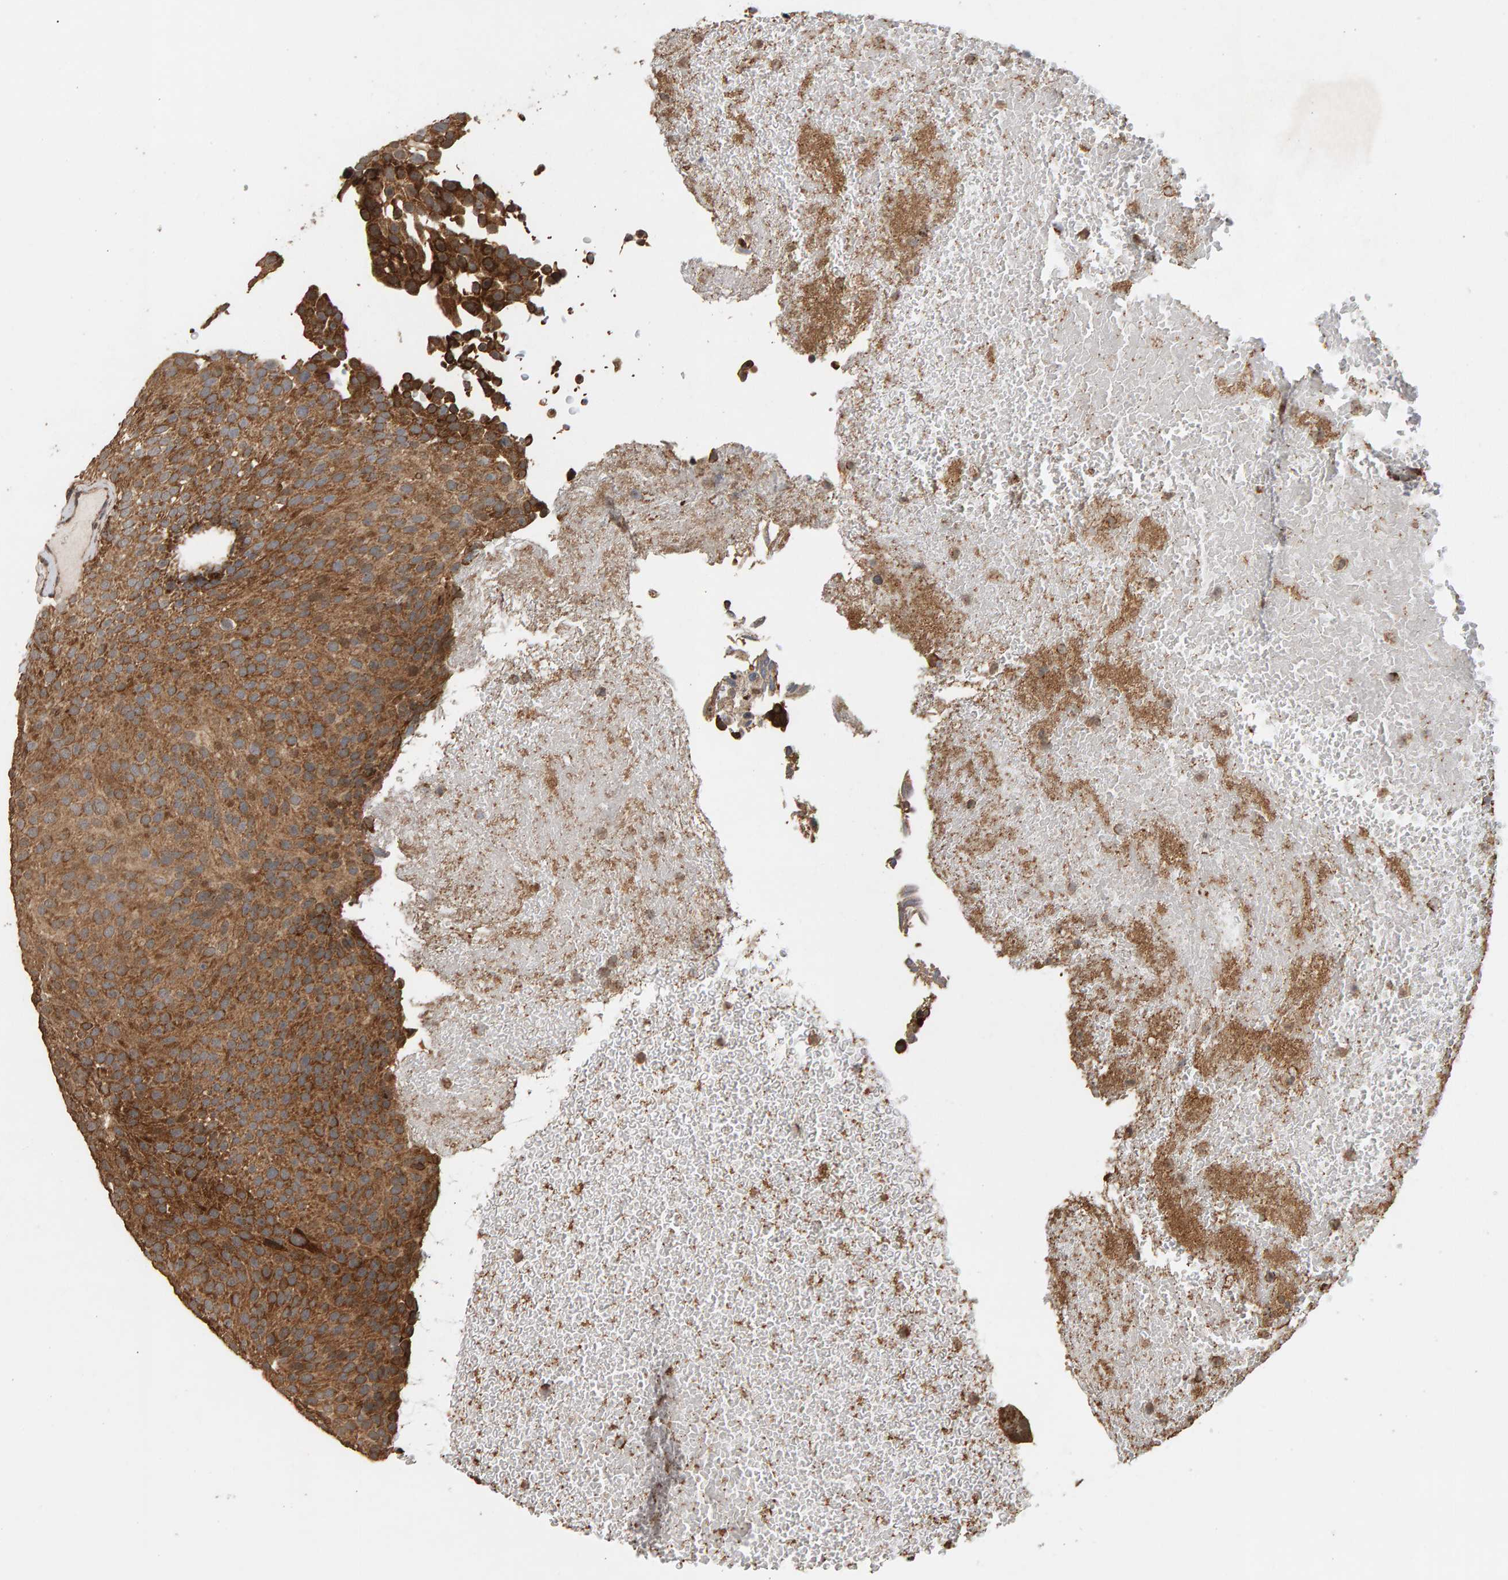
{"staining": {"intensity": "moderate", "quantity": ">75%", "location": "cytoplasmic/membranous"}, "tissue": "urothelial cancer", "cell_type": "Tumor cells", "image_type": "cancer", "snomed": [{"axis": "morphology", "description": "Urothelial carcinoma, Low grade"}, {"axis": "topography", "description": "Urinary bladder"}], "caption": "Urothelial cancer stained with a brown dye demonstrates moderate cytoplasmic/membranous positive expression in approximately >75% of tumor cells.", "gene": "GSTK1", "patient": {"sex": "male", "age": 78}}